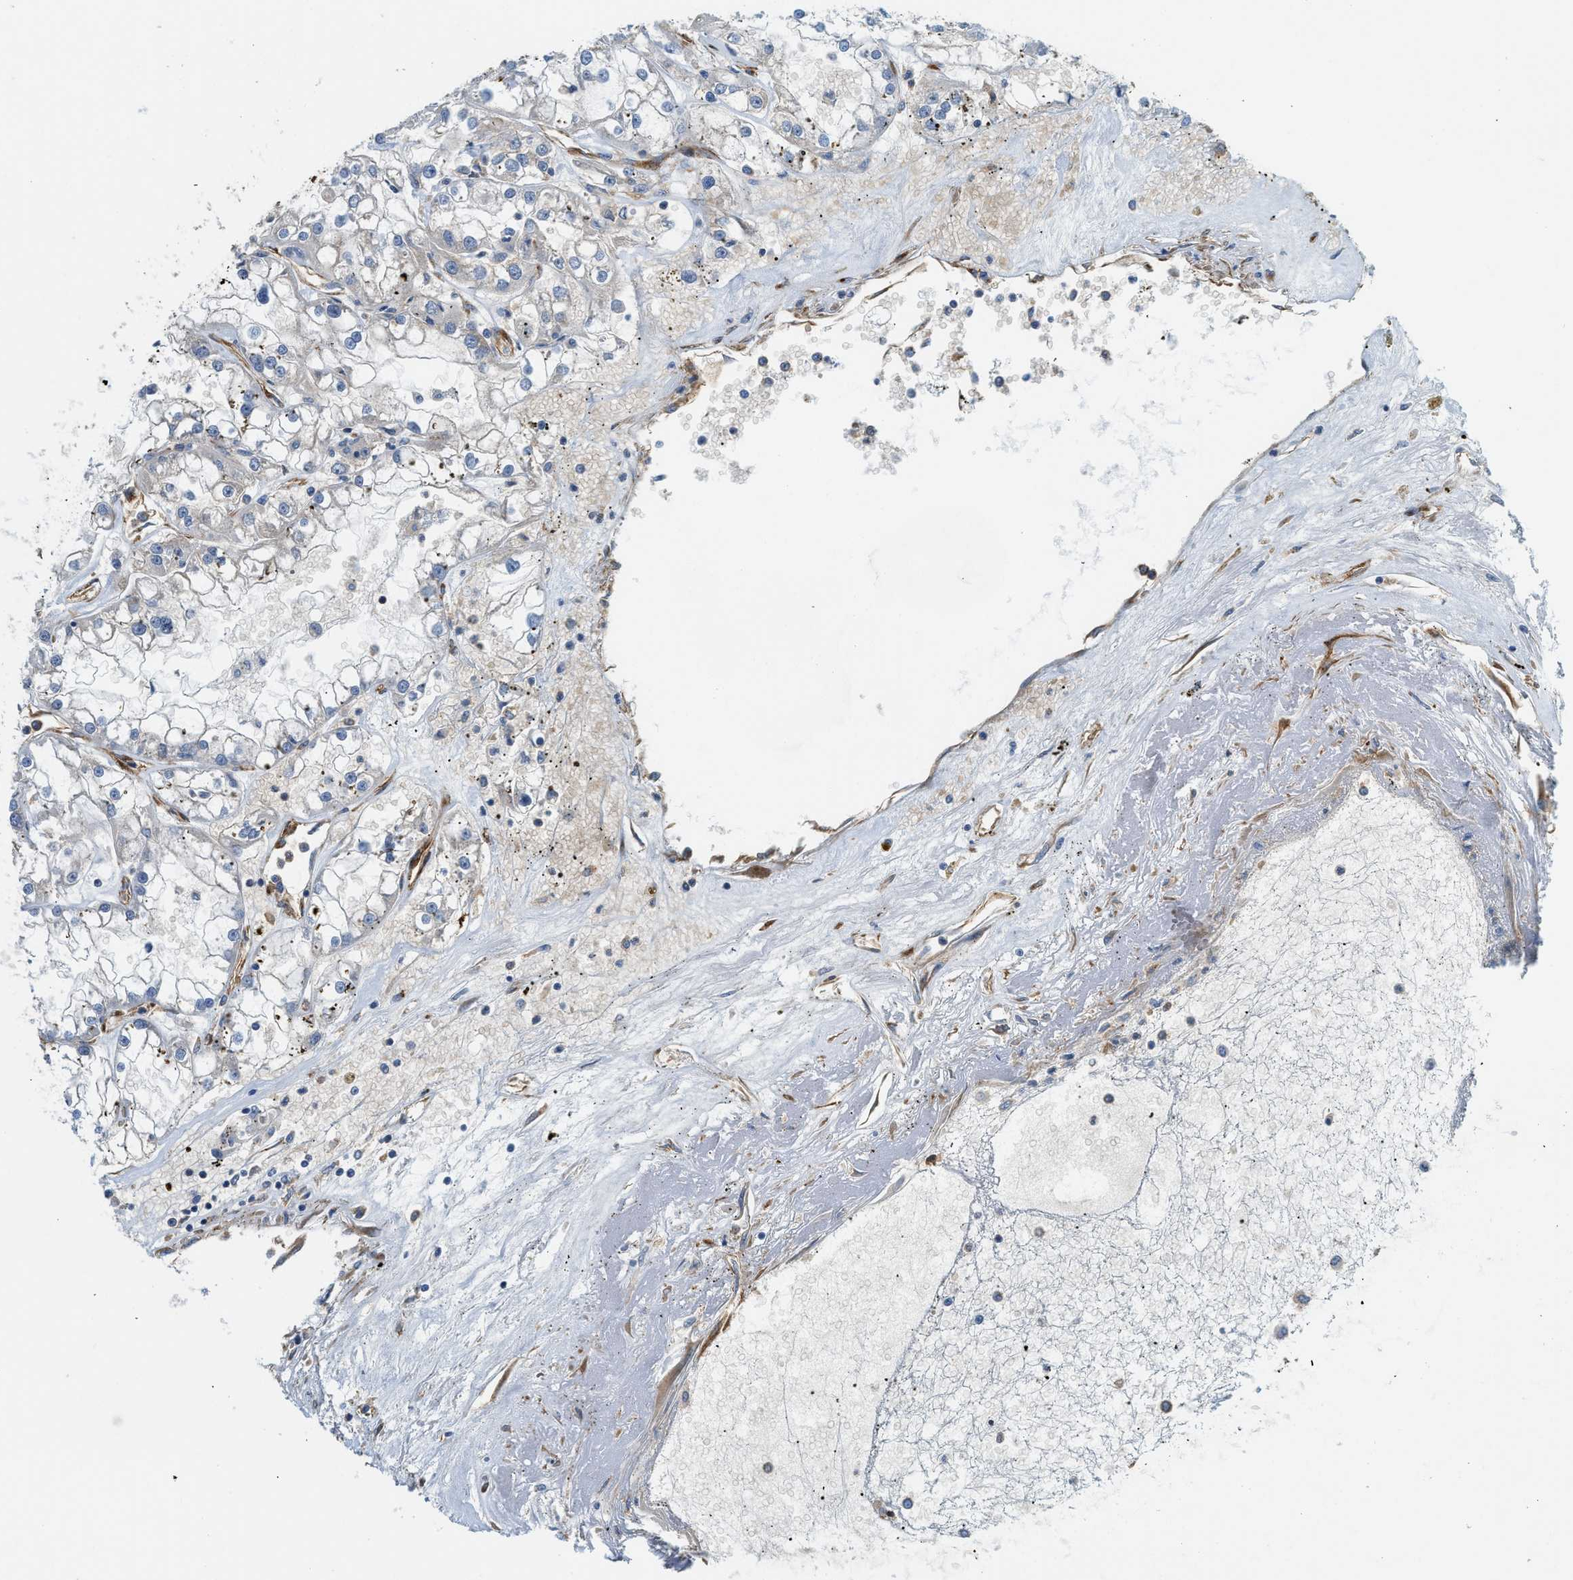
{"staining": {"intensity": "negative", "quantity": "none", "location": "none"}, "tissue": "renal cancer", "cell_type": "Tumor cells", "image_type": "cancer", "snomed": [{"axis": "morphology", "description": "Adenocarcinoma, NOS"}, {"axis": "topography", "description": "Kidney"}], "caption": "This is a photomicrograph of IHC staining of renal adenocarcinoma, which shows no staining in tumor cells.", "gene": "HIP1", "patient": {"sex": "female", "age": 52}}